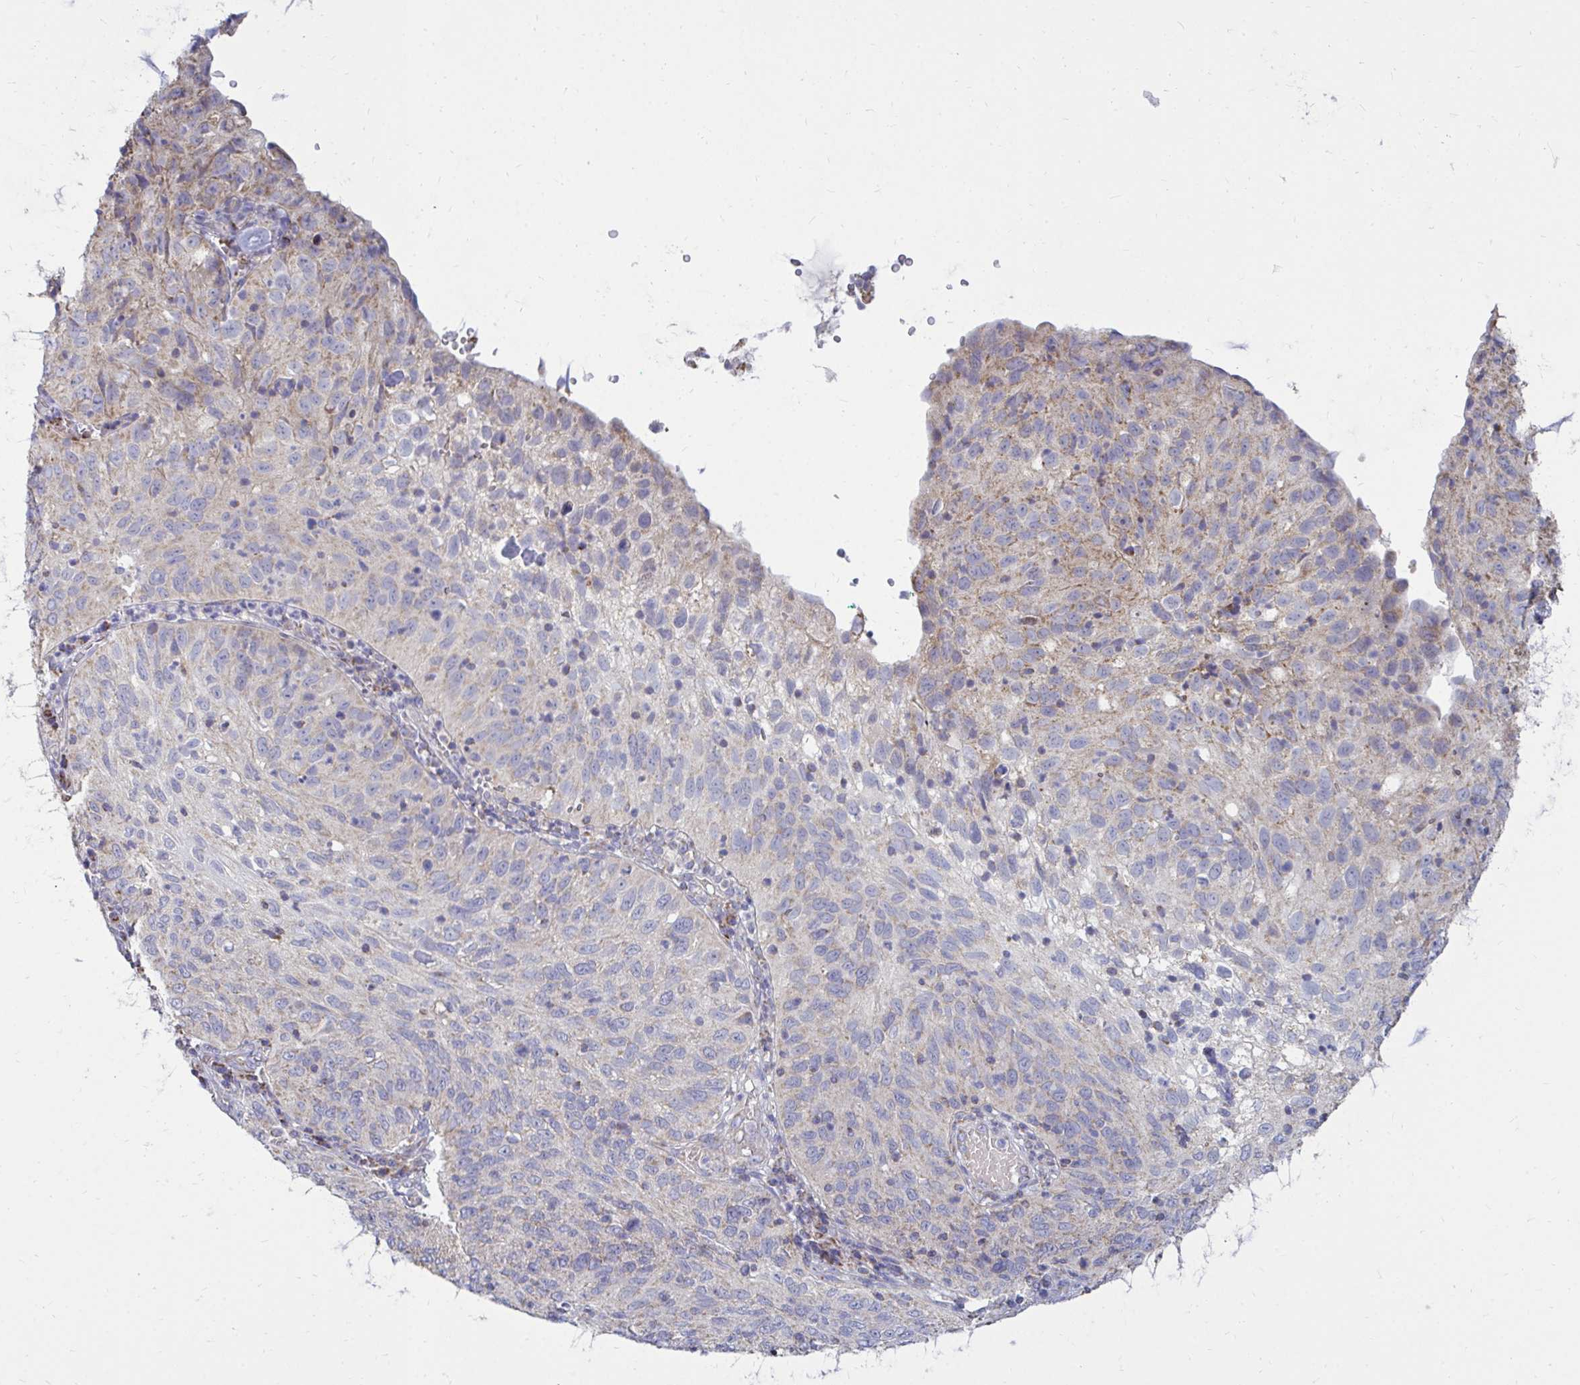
{"staining": {"intensity": "weak", "quantity": "<25%", "location": "cytoplasmic/membranous"}, "tissue": "cervical cancer", "cell_type": "Tumor cells", "image_type": "cancer", "snomed": [{"axis": "morphology", "description": "Squamous cell carcinoma, NOS"}, {"axis": "topography", "description": "Cervix"}], "caption": "DAB immunohistochemical staining of squamous cell carcinoma (cervical) reveals no significant expression in tumor cells.", "gene": "OR10R2", "patient": {"sex": "female", "age": 52}}